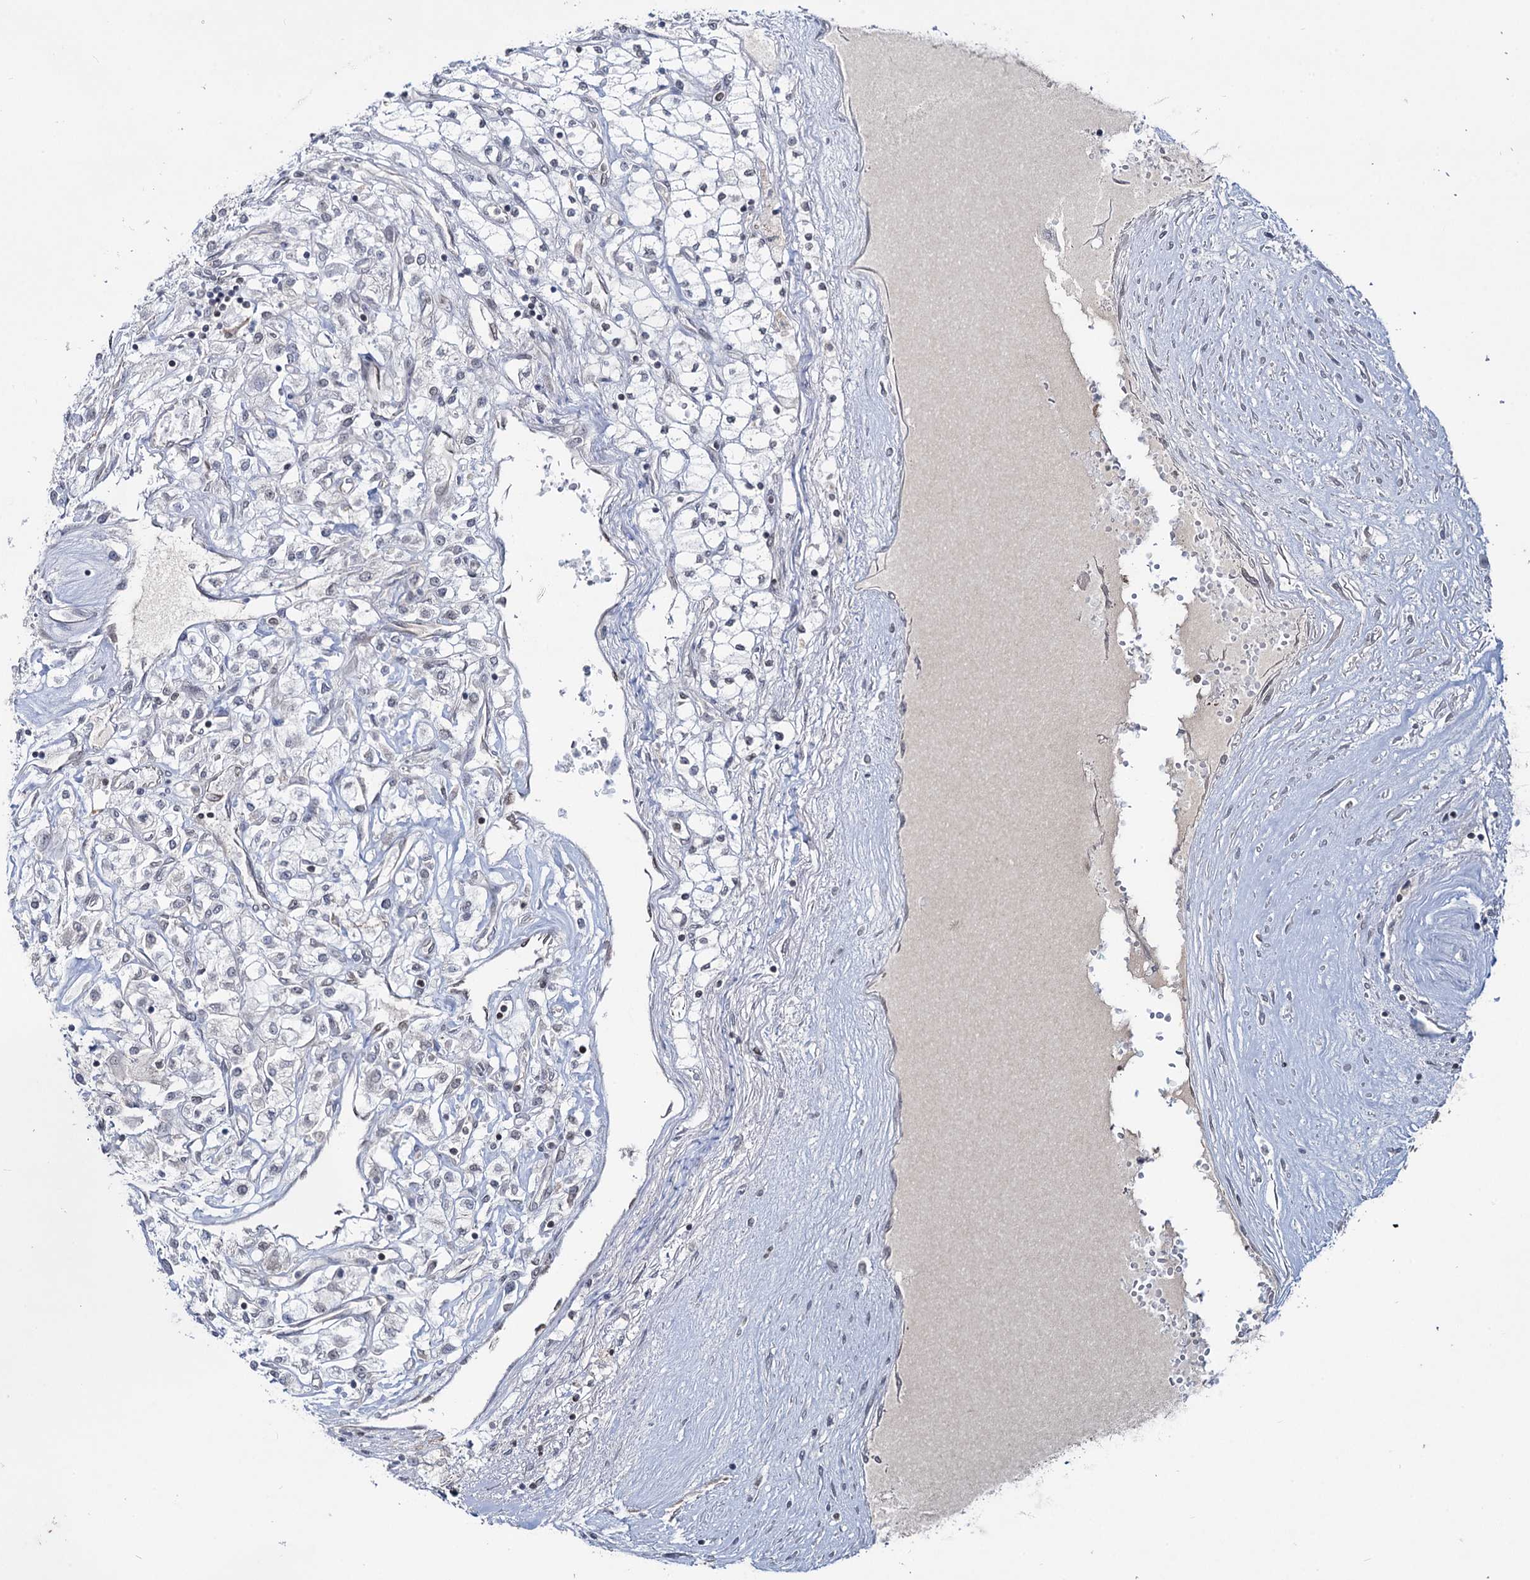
{"staining": {"intensity": "negative", "quantity": "none", "location": "none"}, "tissue": "renal cancer", "cell_type": "Tumor cells", "image_type": "cancer", "snomed": [{"axis": "morphology", "description": "Adenocarcinoma, NOS"}, {"axis": "topography", "description": "Kidney"}], "caption": "Histopathology image shows no protein staining in tumor cells of renal cancer tissue. The staining was performed using DAB (3,3'-diaminobenzidine) to visualize the protein expression in brown, while the nuclei were stained in blue with hematoxylin (Magnification: 20x).", "gene": "RNF6", "patient": {"sex": "male", "age": 80}}